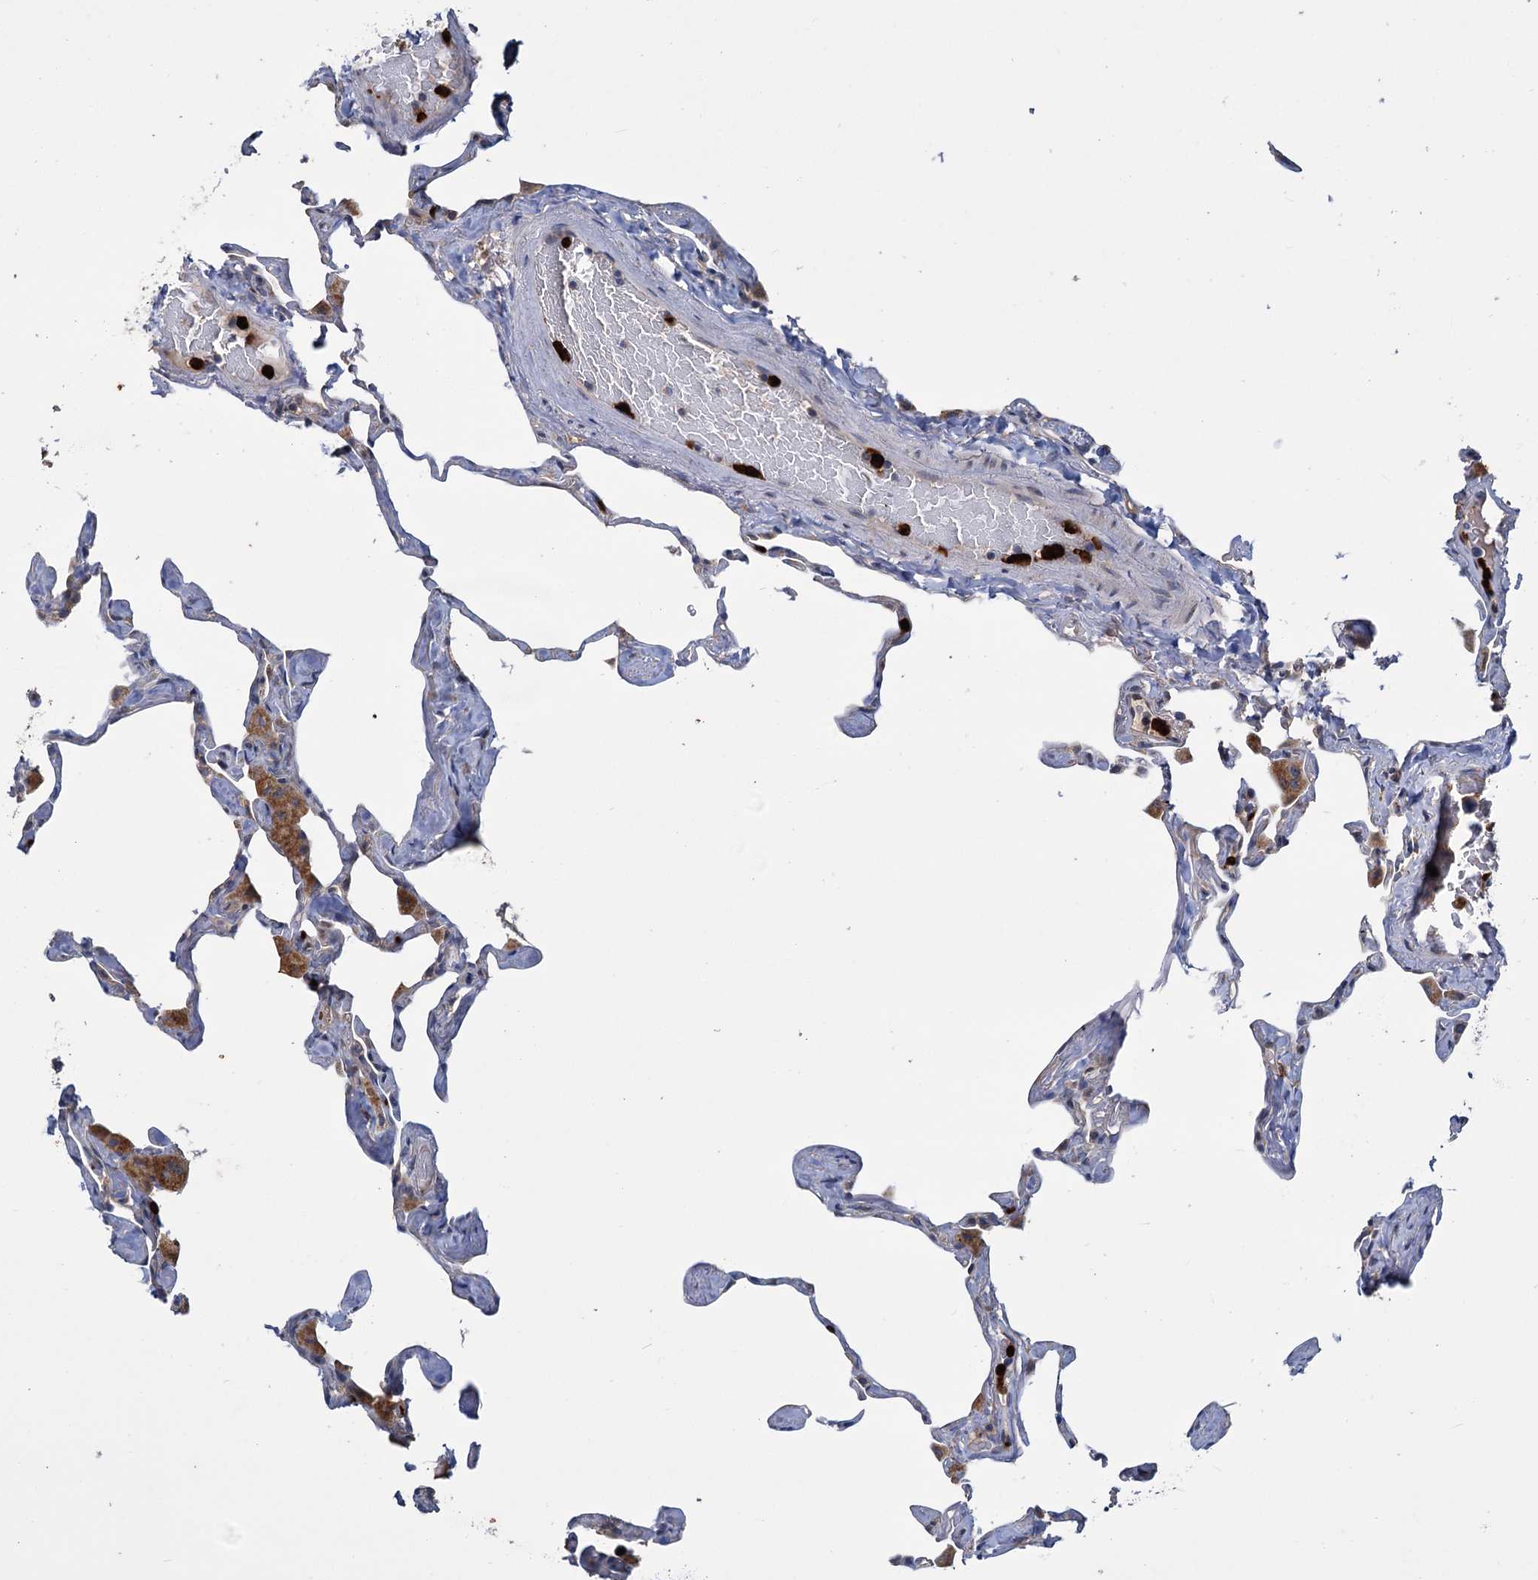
{"staining": {"intensity": "moderate", "quantity": "<25%", "location": "cytoplasmic/membranous"}, "tissue": "lung", "cell_type": "Alveolar cells", "image_type": "normal", "snomed": [{"axis": "morphology", "description": "Normal tissue, NOS"}, {"axis": "topography", "description": "Lung"}], "caption": "Protein positivity by immunohistochemistry exhibits moderate cytoplasmic/membranous staining in about <25% of alveolar cells in normal lung.", "gene": "DYNC2H1", "patient": {"sex": "male", "age": 65}}